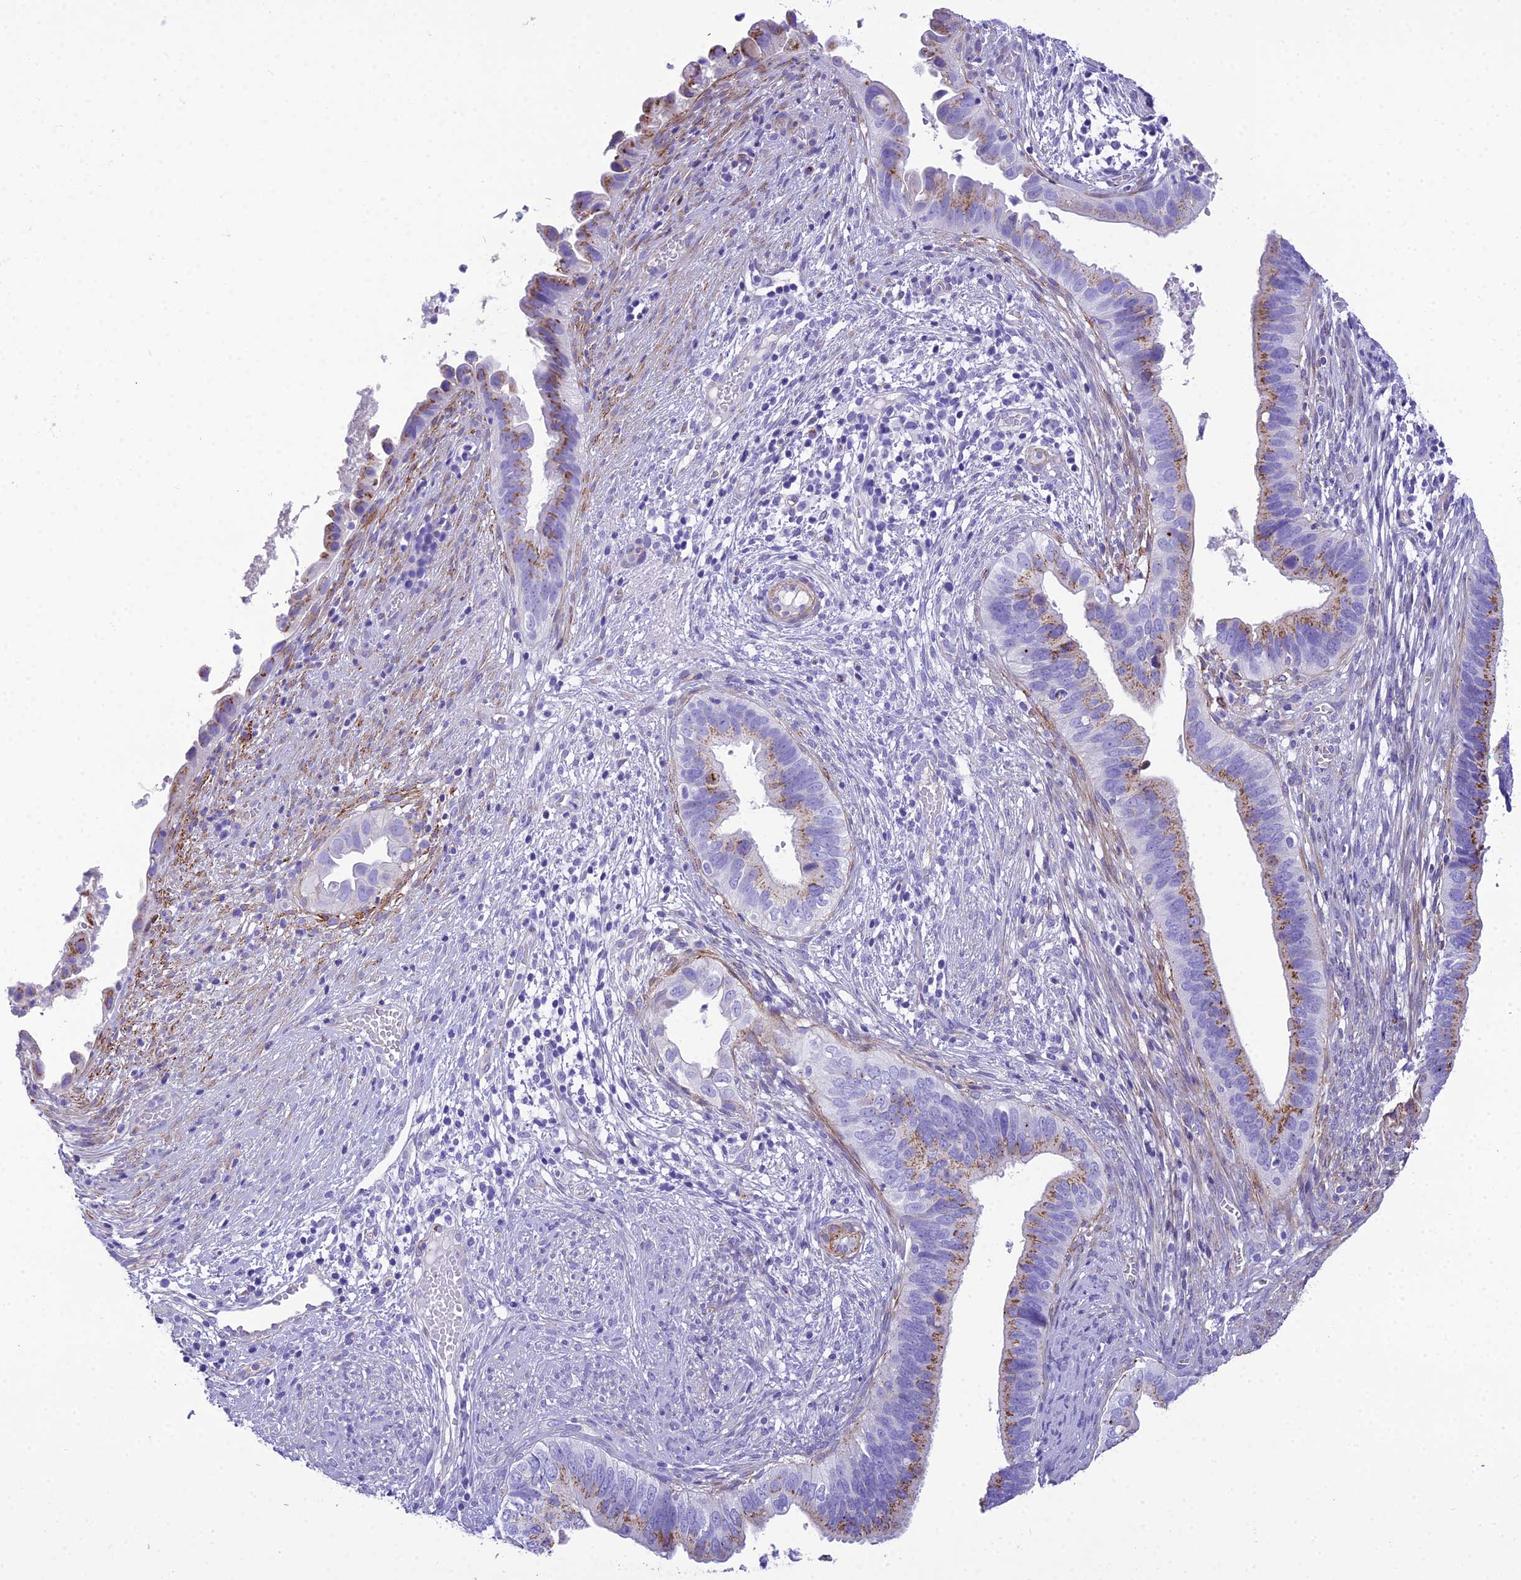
{"staining": {"intensity": "moderate", "quantity": "25%-75%", "location": "cytoplasmic/membranous"}, "tissue": "cervical cancer", "cell_type": "Tumor cells", "image_type": "cancer", "snomed": [{"axis": "morphology", "description": "Adenocarcinoma, NOS"}, {"axis": "topography", "description": "Cervix"}], "caption": "Cervical cancer tissue exhibits moderate cytoplasmic/membranous positivity in about 25%-75% of tumor cells, visualized by immunohistochemistry. The staining is performed using DAB brown chromogen to label protein expression. The nuclei are counter-stained blue using hematoxylin.", "gene": "GFRA1", "patient": {"sex": "female", "age": 42}}